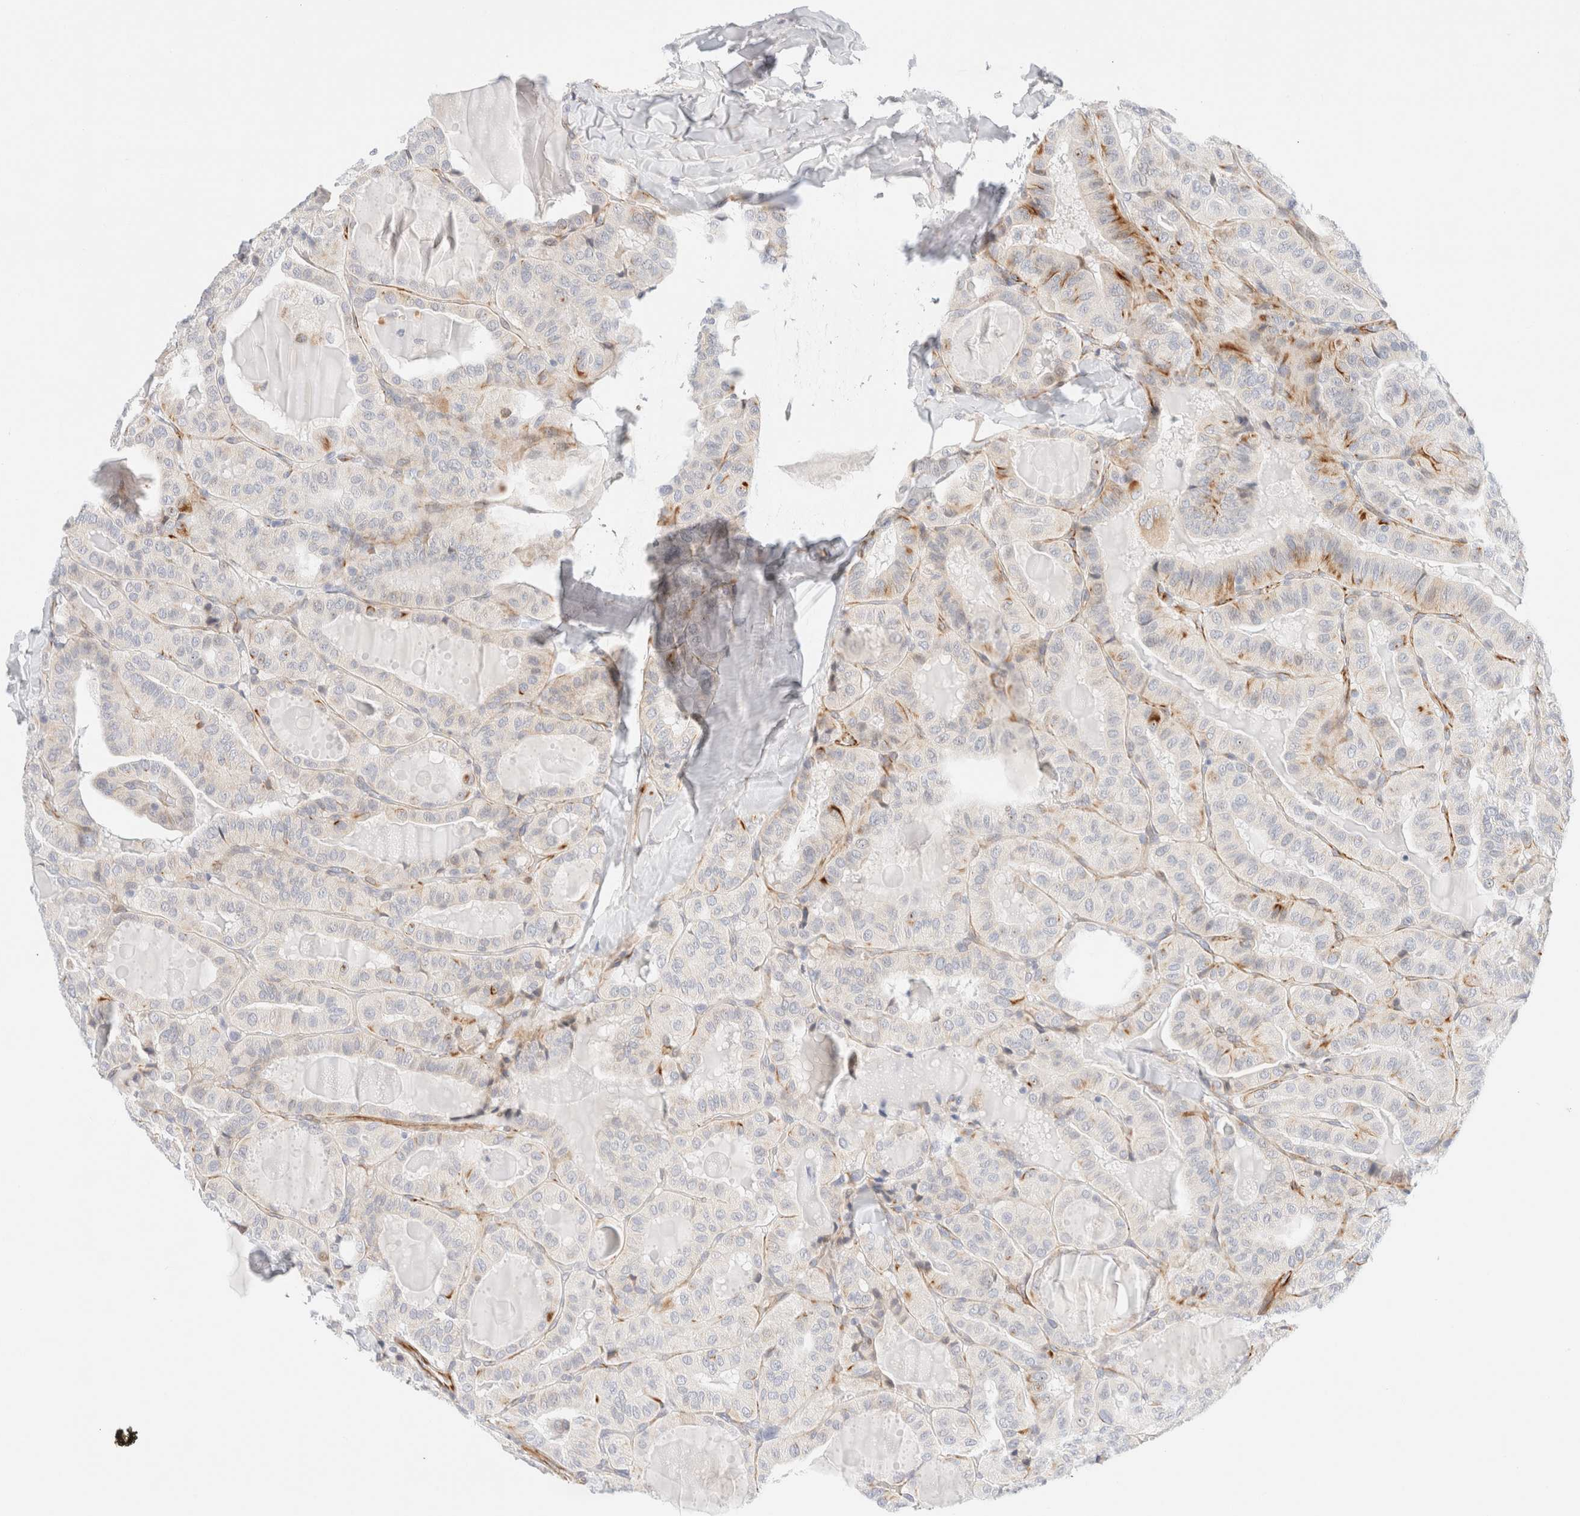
{"staining": {"intensity": "moderate", "quantity": "<25%", "location": "cytoplasmic/membranous"}, "tissue": "thyroid cancer", "cell_type": "Tumor cells", "image_type": "cancer", "snomed": [{"axis": "morphology", "description": "Papillary adenocarcinoma, NOS"}, {"axis": "topography", "description": "Thyroid gland"}], "caption": "Moderate cytoplasmic/membranous protein positivity is present in approximately <25% of tumor cells in papillary adenocarcinoma (thyroid). The staining is performed using DAB (3,3'-diaminobenzidine) brown chromogen to label protein expression. The nuclei are counter-stained blue using hematoxylin.", "gene": "SLC25A48", "patient": {"sex": "male", "age": 77}}